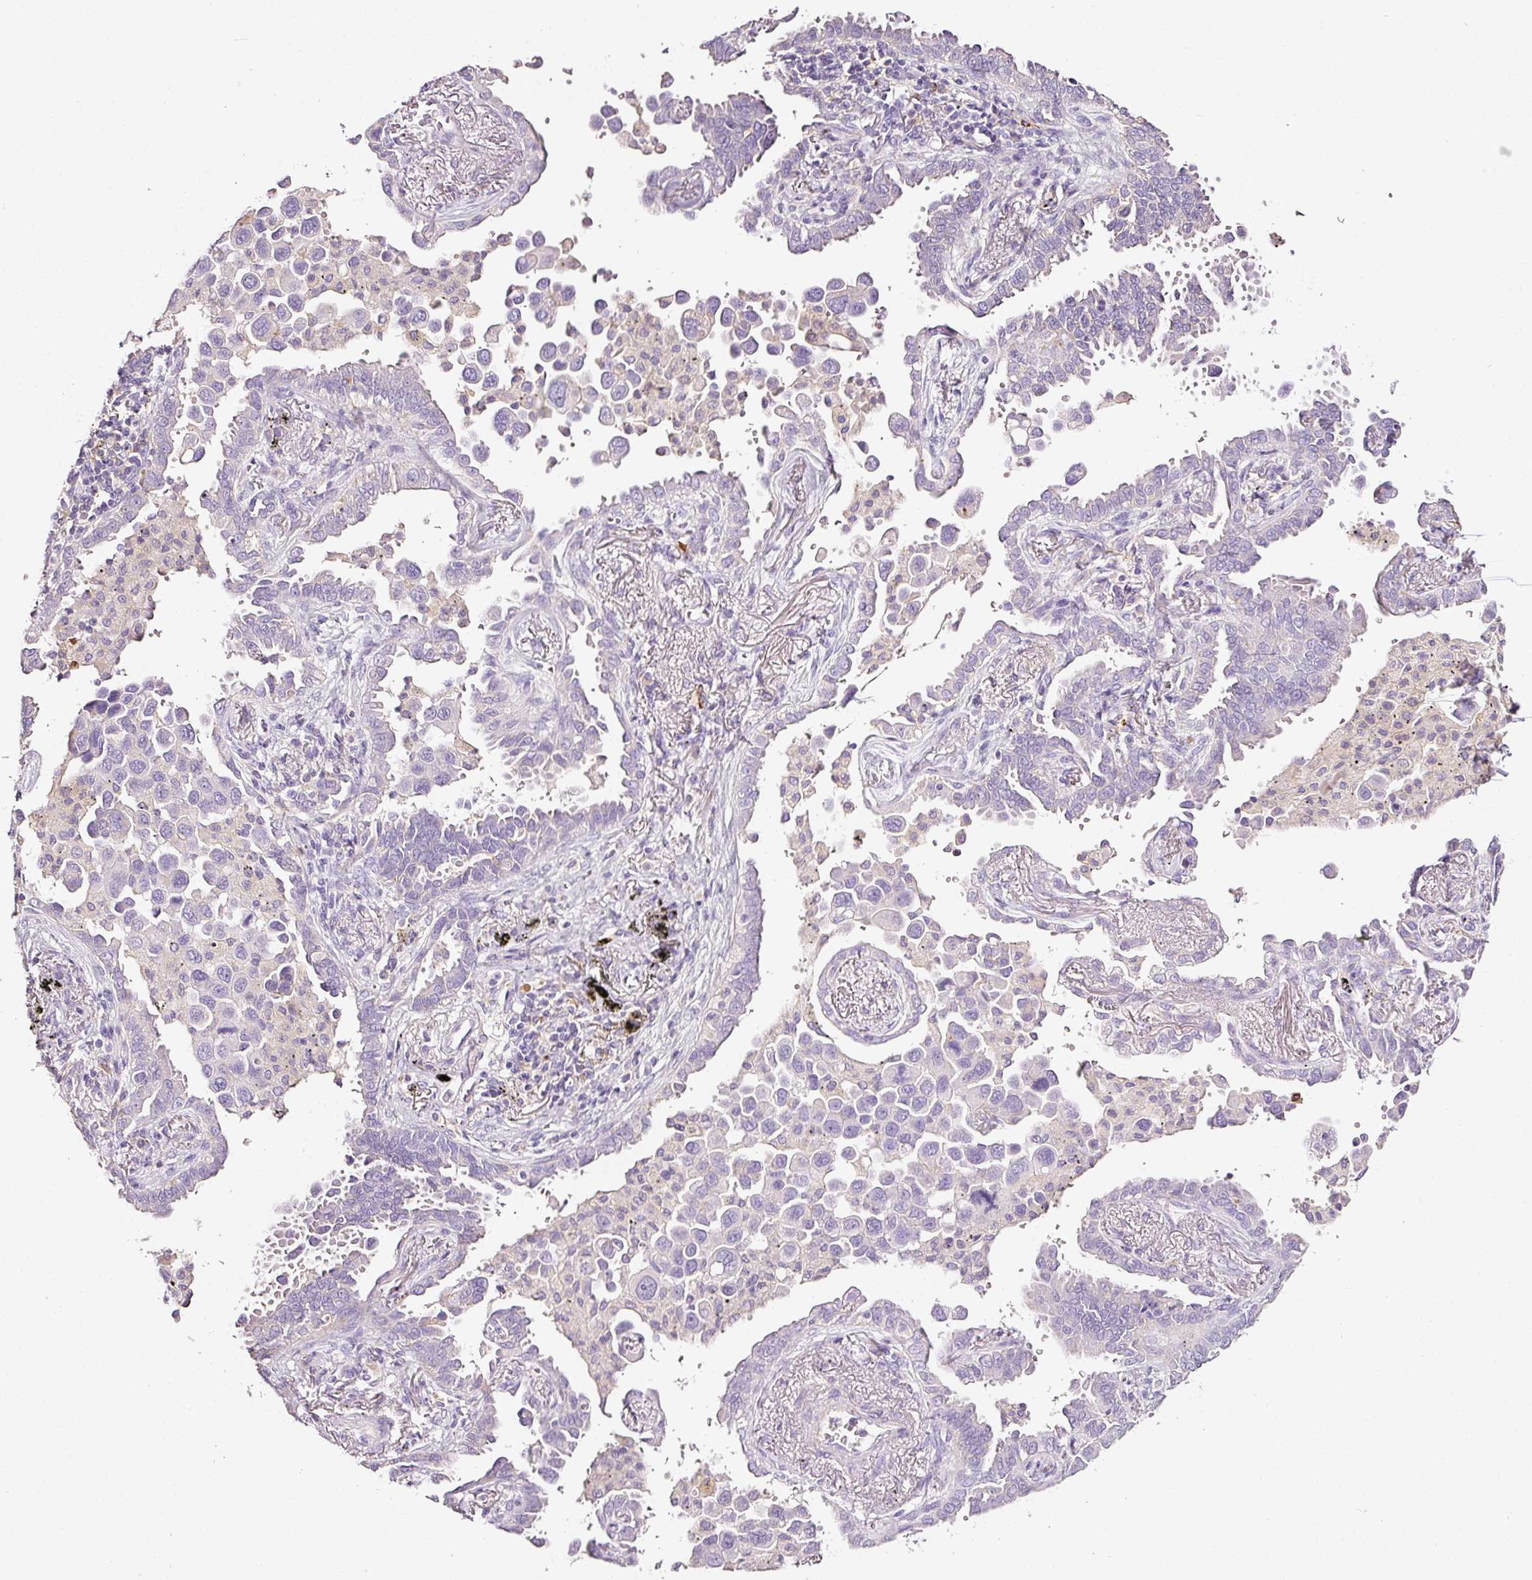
{"staining": {"intensity": "negative", "quantity": "none", "location": "none"}, "tissue": "lung cancer", "cell_type": "Tumor cells", "image_type": "cancer", "snomed": [{"axis": "morphology", "description": "Adenocarcinoma, NOS"}, {"axis": "topography", "description": "Lung"}], "caption": "The micrograph demonstrates no significant positivity in tumor cells of lung adenocarcinoma.", "gene": "CYB561A3", "patient": {"sex": "male", "age": 67}}